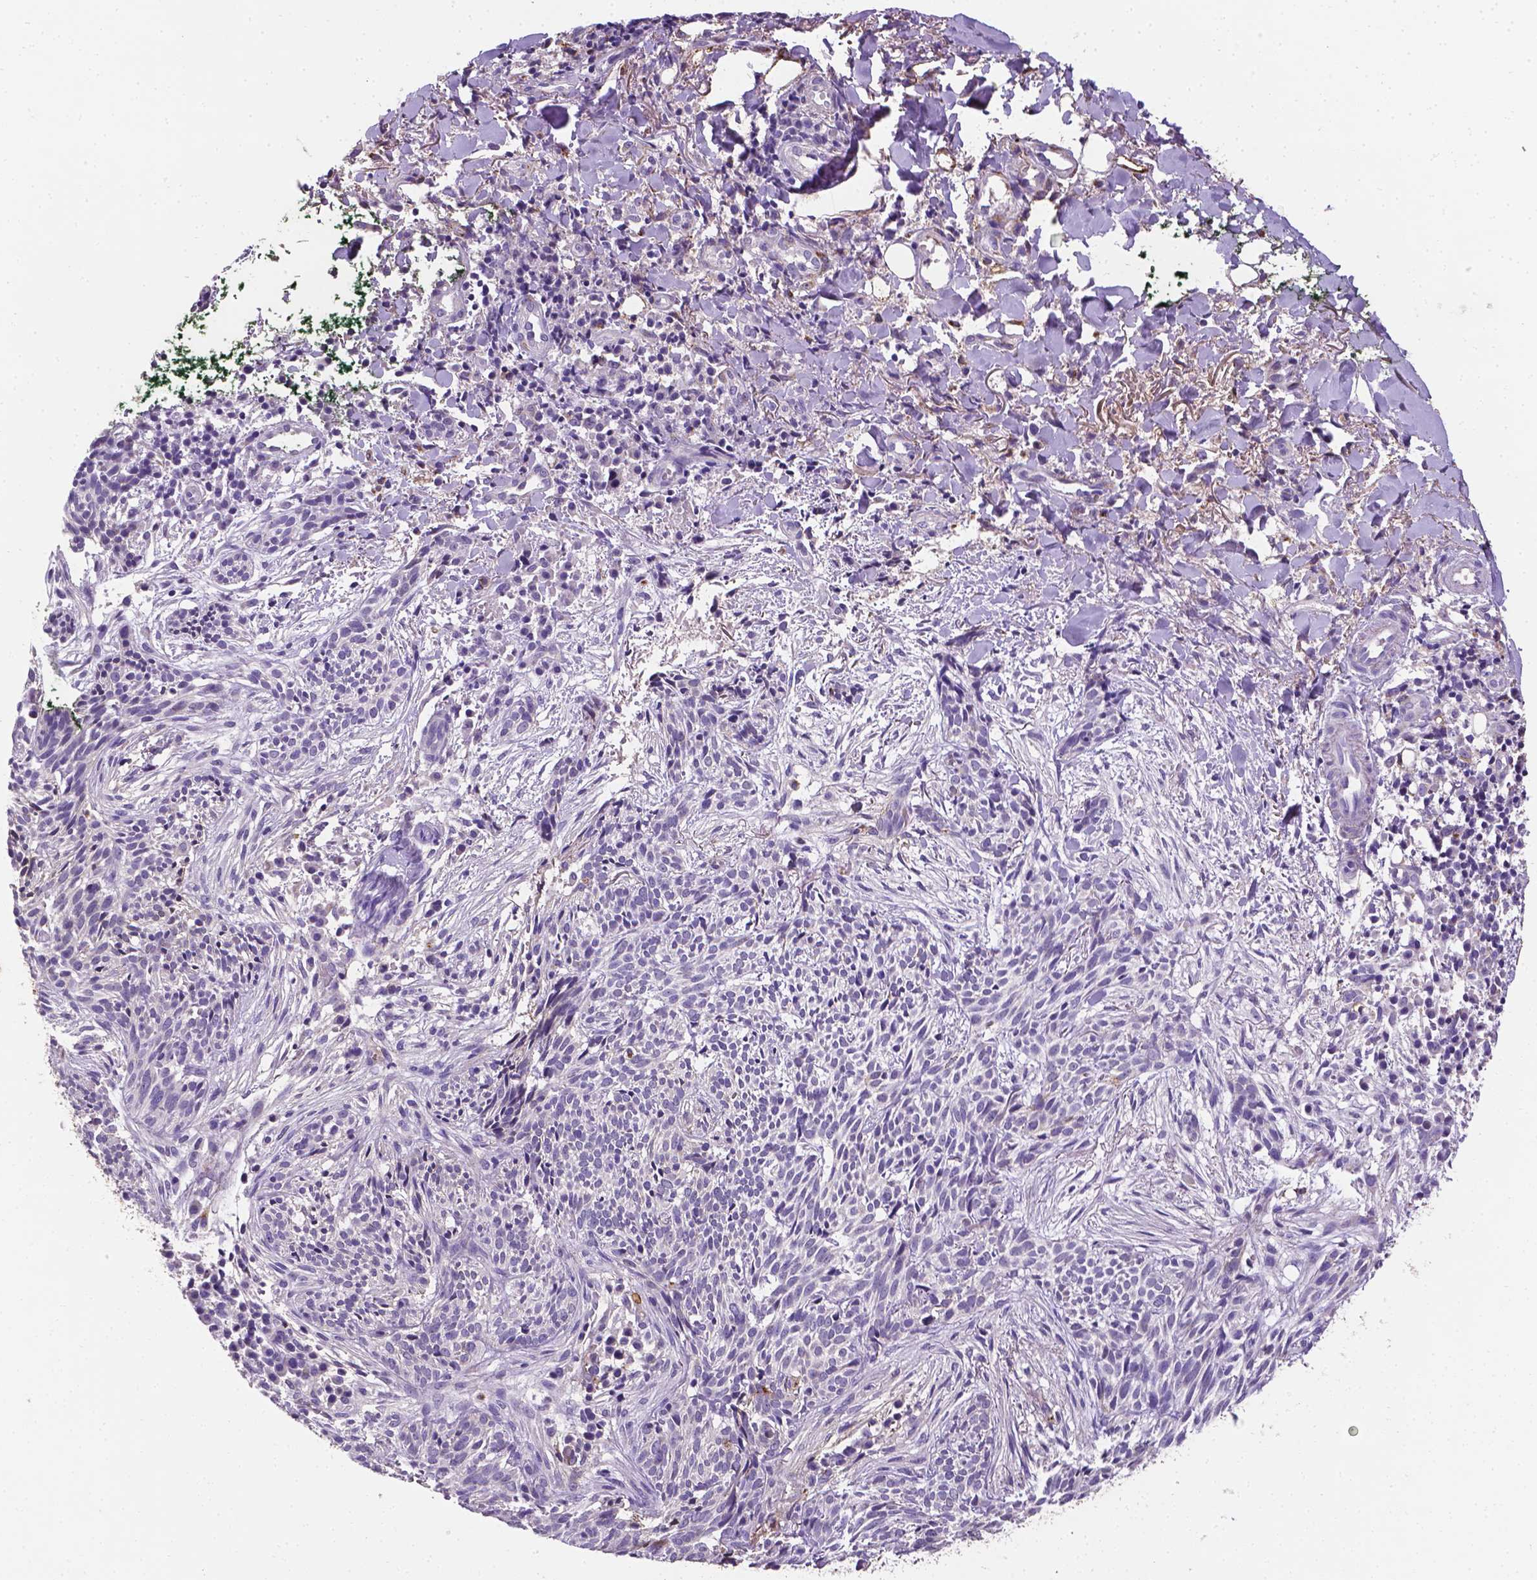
{"staining": {"intensity": "negative", "quantity": "none", "location": "none"}, "tissue": "skin cancer", "cell_type": "Tumor cells", "image_type": "cancer", "snomed": [{"axis": "morphology", "description": "Basal cell carcinoma"}, {"axis": "topography", "description": "Skin"}], "caption": "Skin basal cell carcinoma was stained to show a protein in brown. There is no significant staining in tumor cells.", "gene": "APOE", "patient": {"sex": "male", "age": 71}}